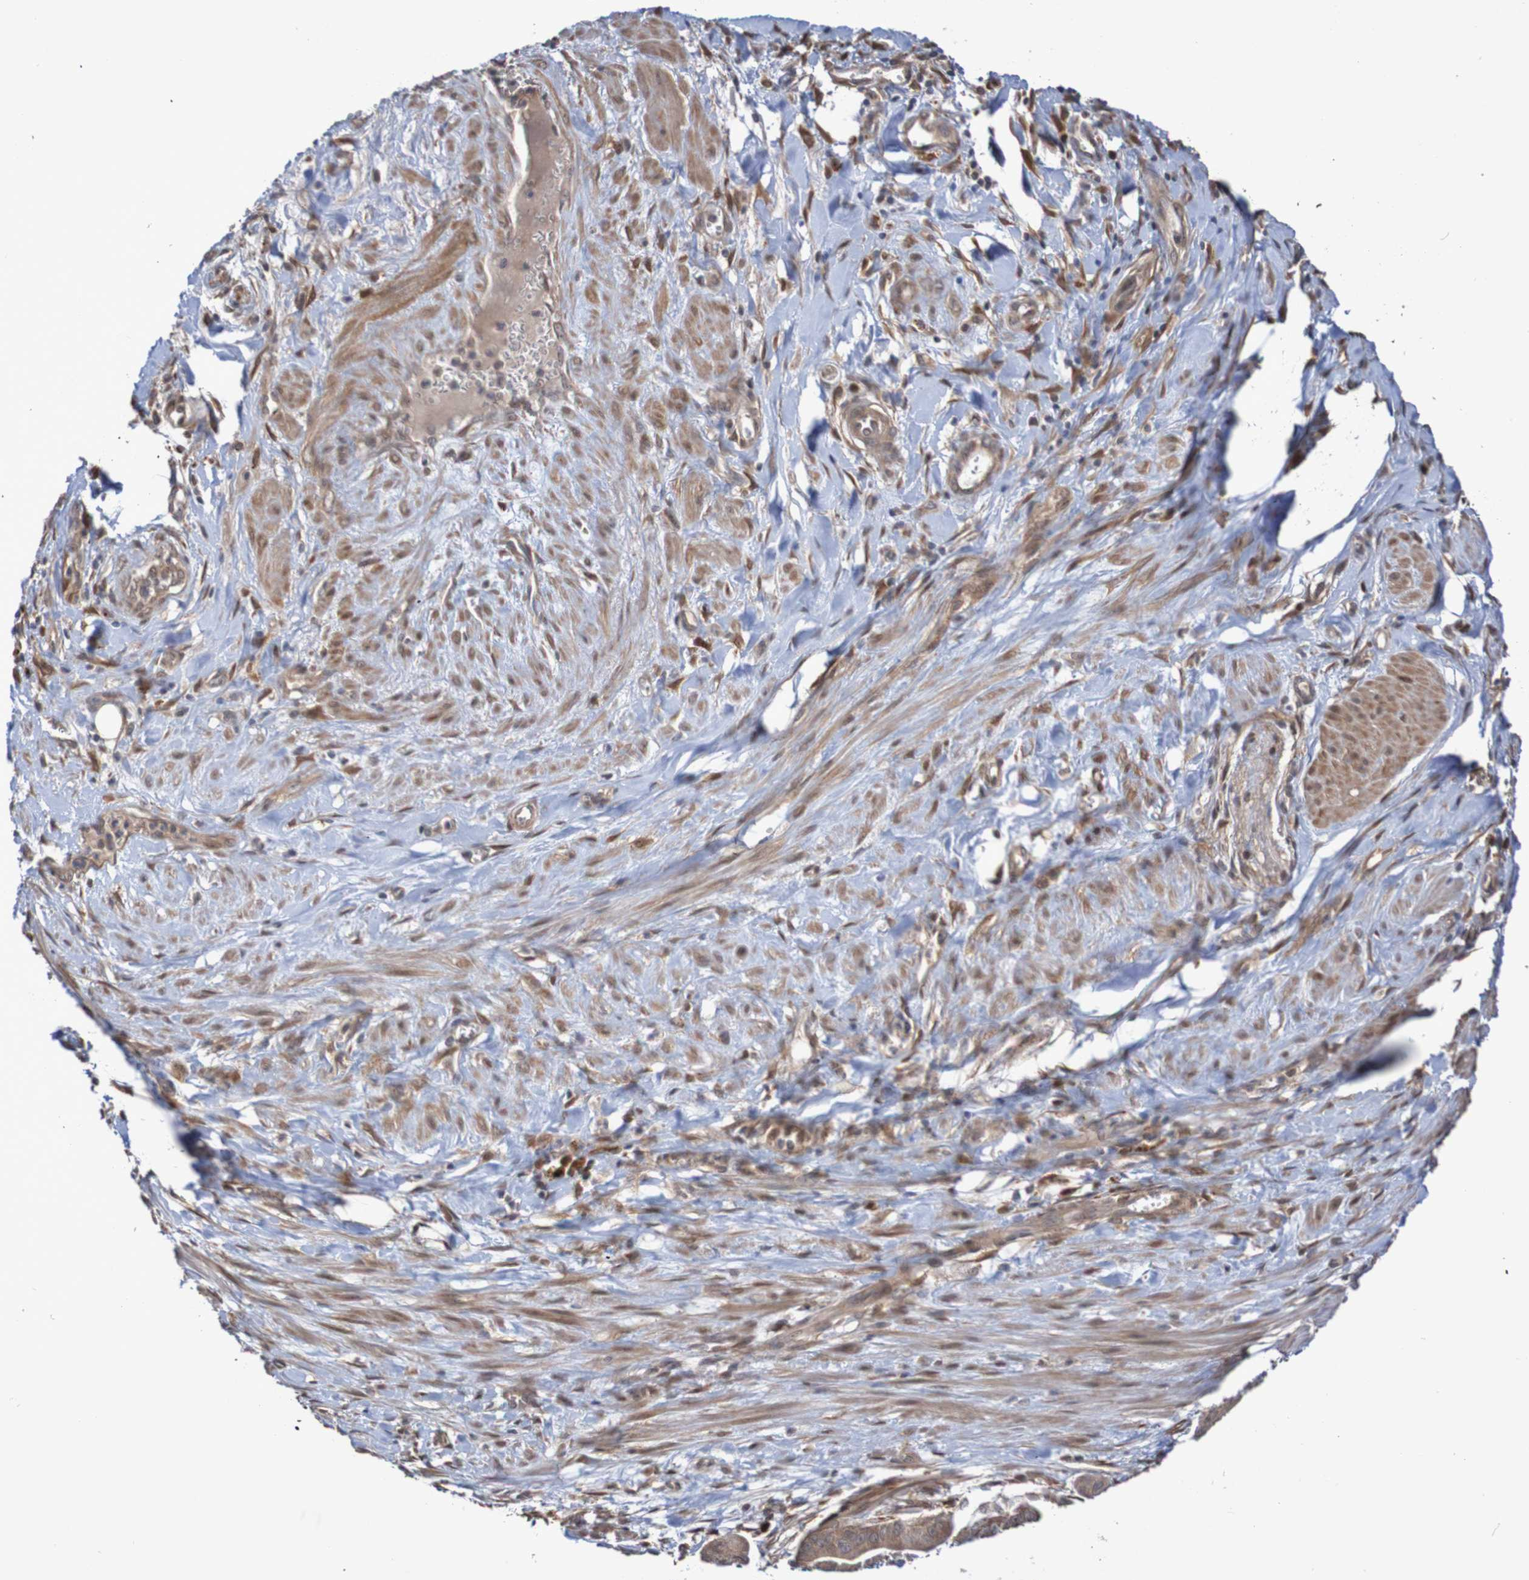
{"staining": {"intensity": "moderate", "quantity": ">75%", "location": "cytoplasmic/membranous"}, "tissue": "pancreatic cancer", "cell_type": "Tumor cells", "image_type": "cancer", "snomed": [{"axis": "morphology", "description": "Adenocarcinoma, NOS"}, {"axis": "topography", "description": "Pancreas"}], "caption": "An IHC histopathology image of tumor tissue is shown. Protein staining in brown labels moderate cytoplasmic/membranous positivity in pancreatic cancer within tumor cells. The staining was performed using DAB (3,3'-diaminobenzidine) to visualize the protein expression in brown, while the nuclei were stained in blue with hematoxylin (Magnification: 20x).", "gene": "PHPT1", "patient": {"sex": "female", "age": 75}}